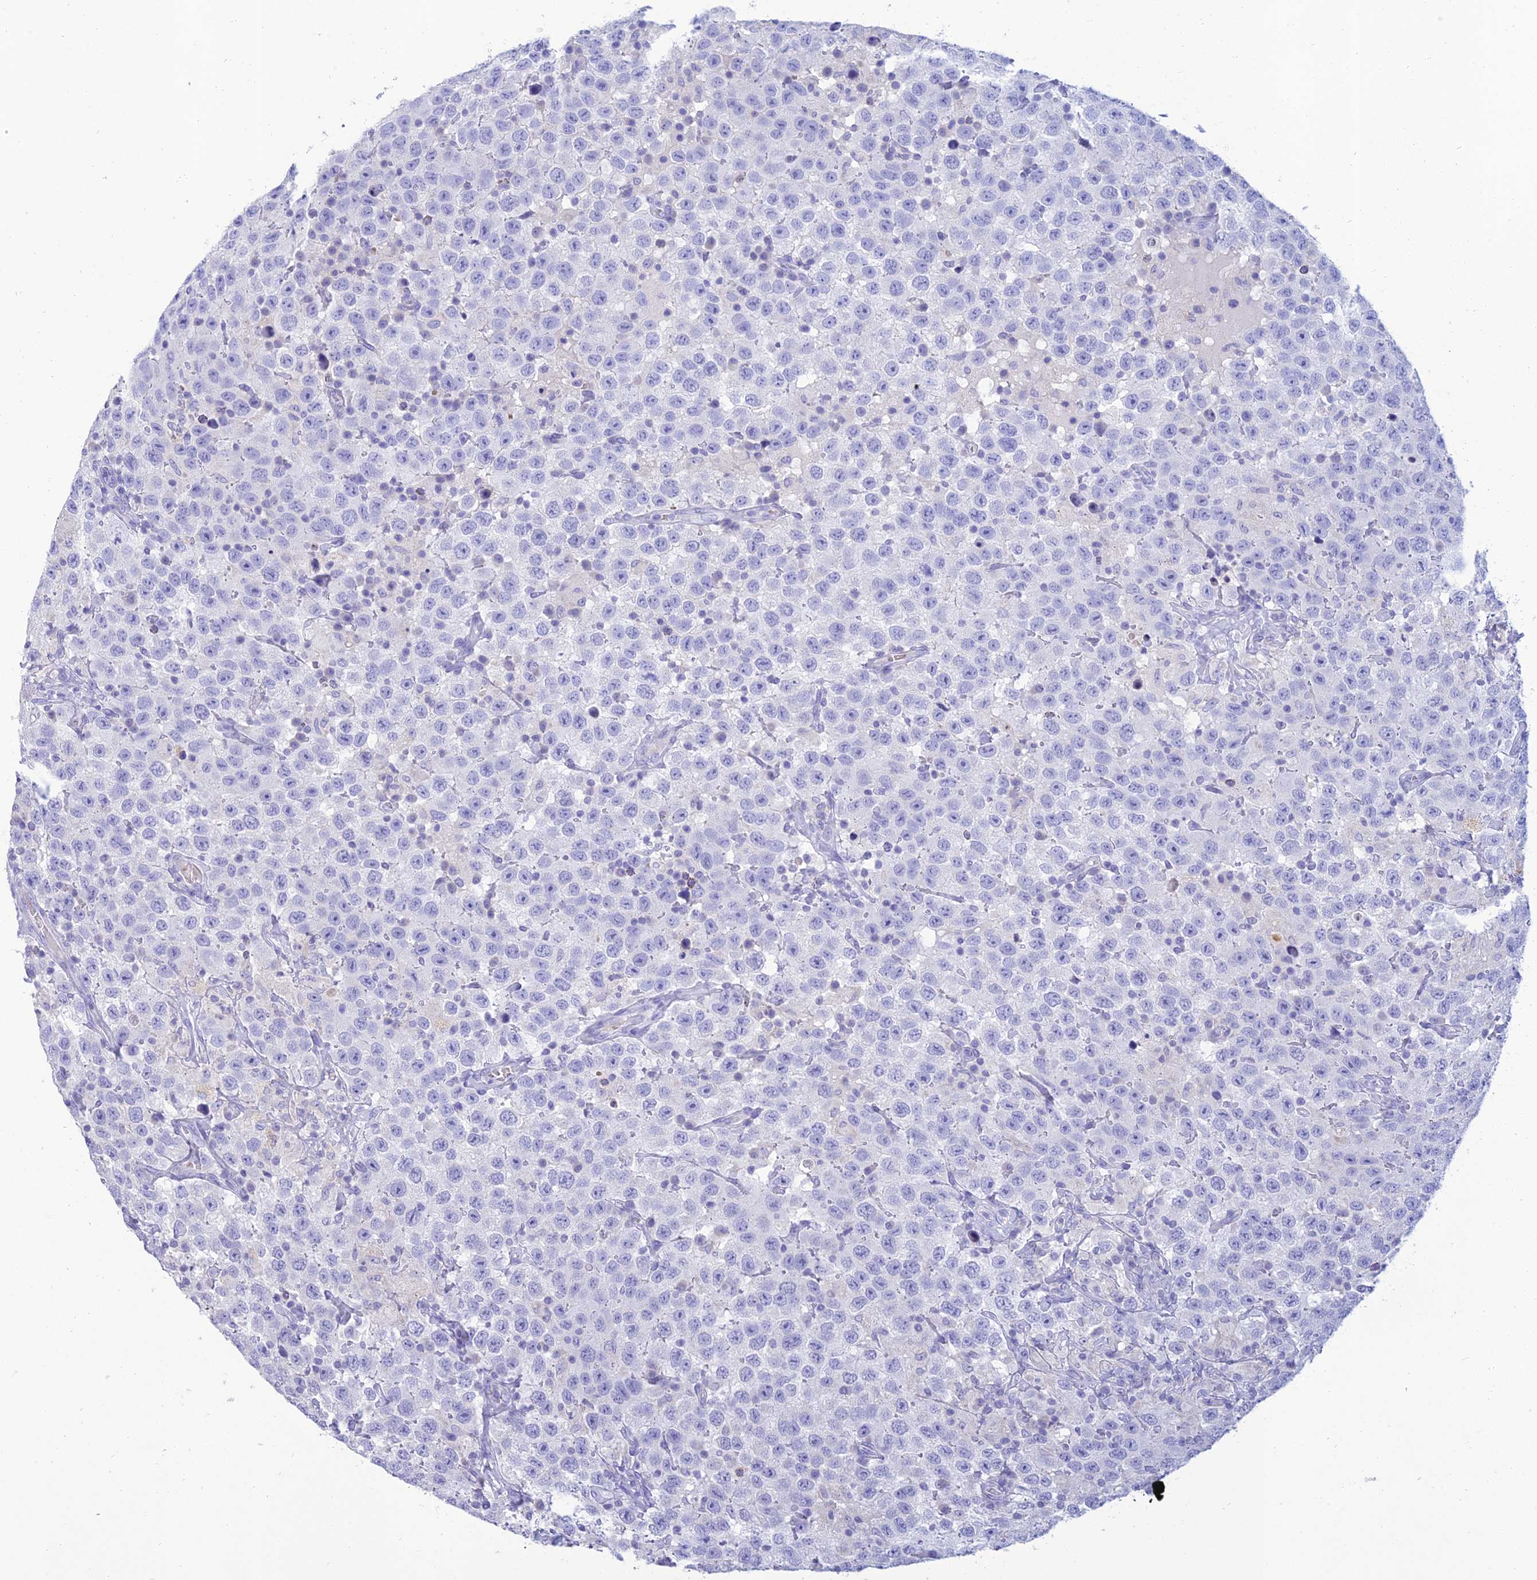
{"staining": {"intensity": "negative", "quantity": "none", "location": "none"}, "tissue": "testis cancer", "cell_type": "Tumor cells", "image_type": "cancer", "snomed": [{"axis": "morphology", "description": "Seminoma, NOS"}, {"axis": "topography", "description": "Testis"}], "caption": "The image demonstrates no staining of tumor cells in seminoma (testis). (DAB (3,3'-diaminobenzidine) IHC visualized using brightfield microscopy, high magnification).", "gene": "MAL2", "patient": {"sex": "male", "age": 41}}